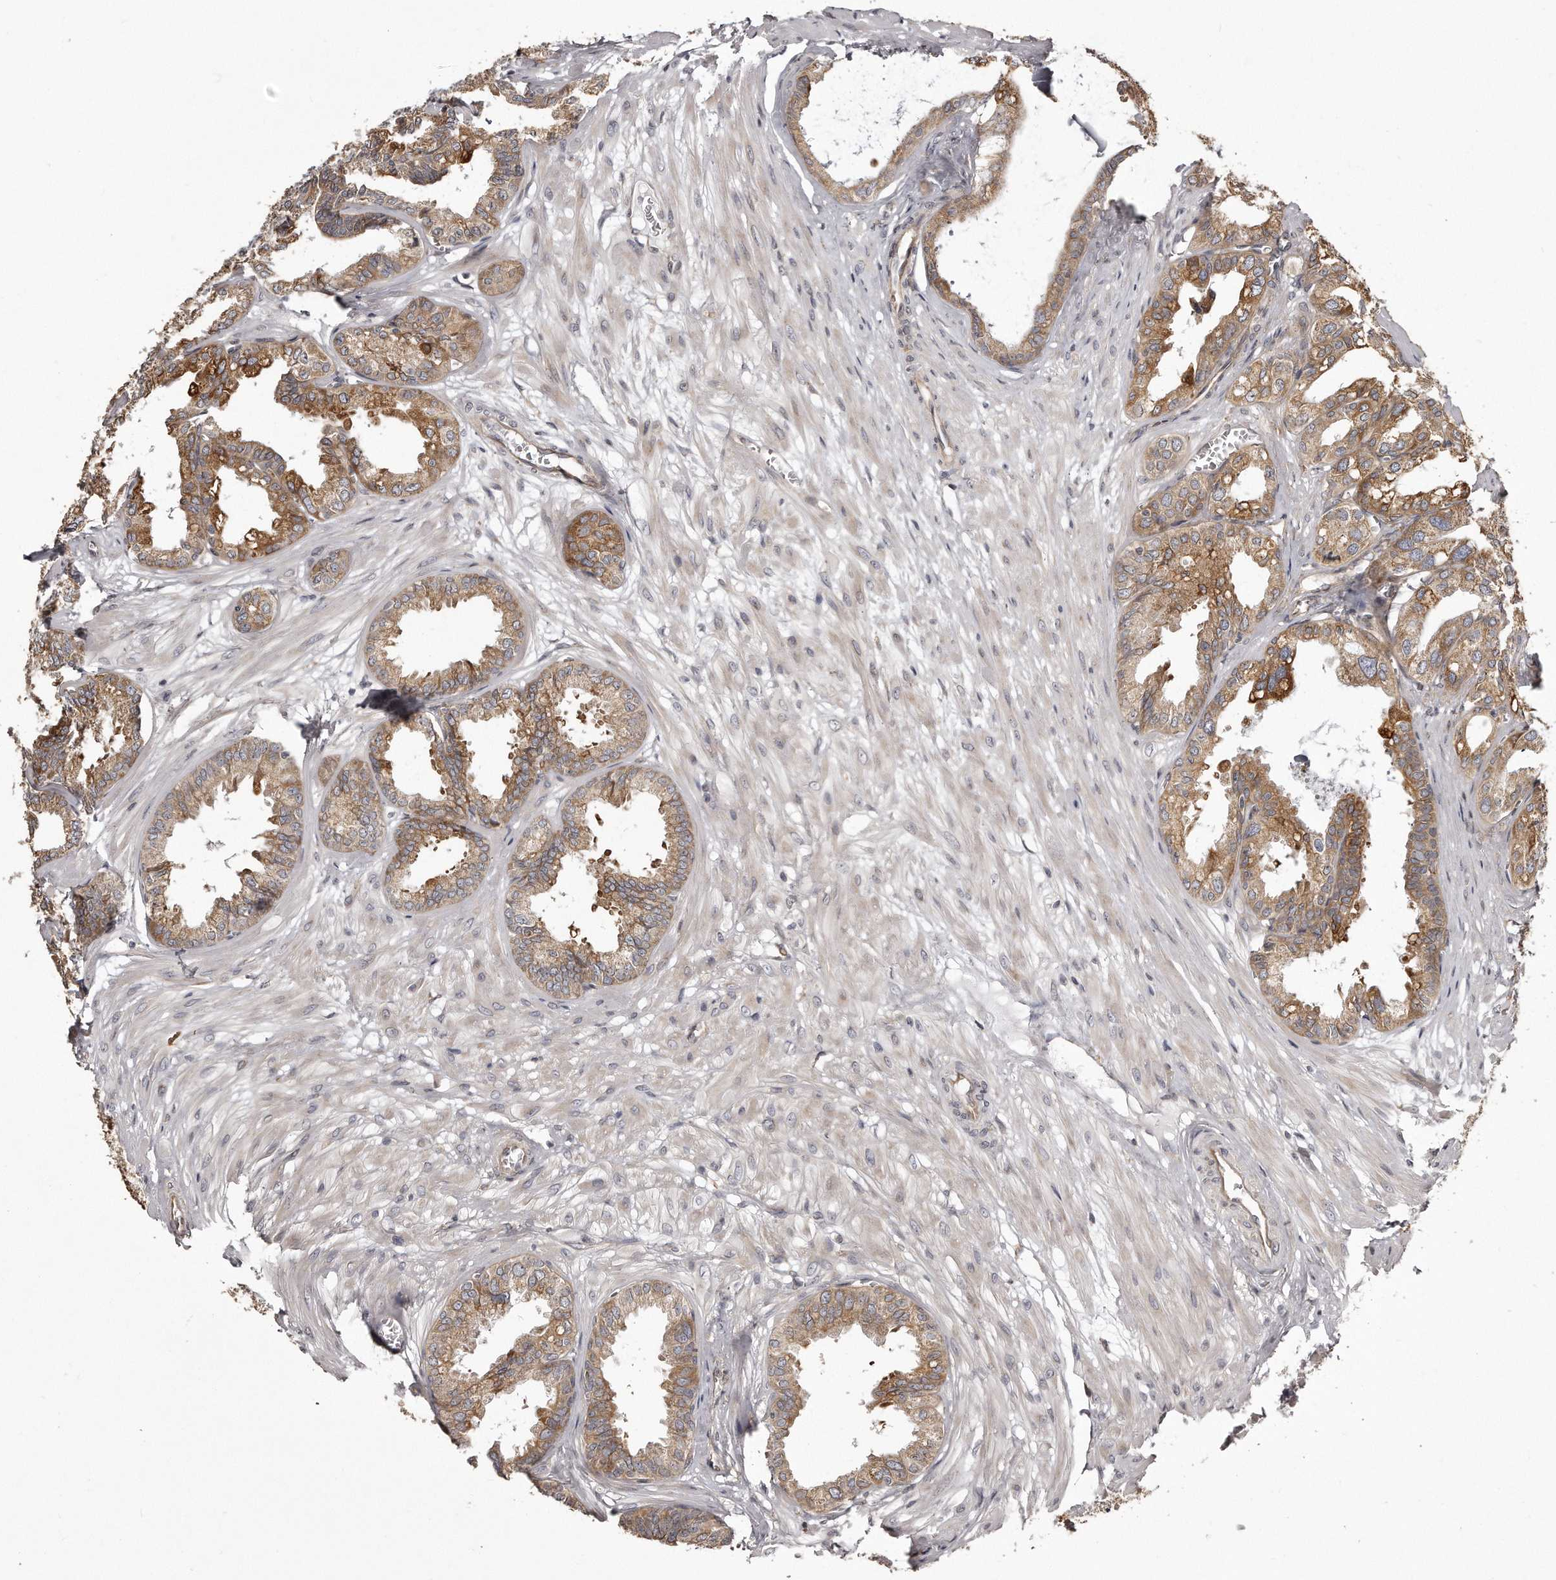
{"staining": {"intensity": "moderate", "quantity": ">75%", "location": "cytoplasmic/membranous"}, "tissue": "seminal vesicle", "cell_type": "Glandular cells", "image_type": "normal", "snomed": [{"axis": "morphology", "description": "Normal tissue, NOS"}, {"axis": "topography", "description": "Prostate"}, {"axis": "topography", "description": "Seminal veicle"}], "caption": "Seminal vesicle stained with DAB (3,3'-diaminobenzidine) IHC reveals medium levels of moderate cytoplasmic/membranous staining in approximately >75% of glandular cells.", "gene": "TRAPPC14", "patient": {"sex": "male", "age": 51}}